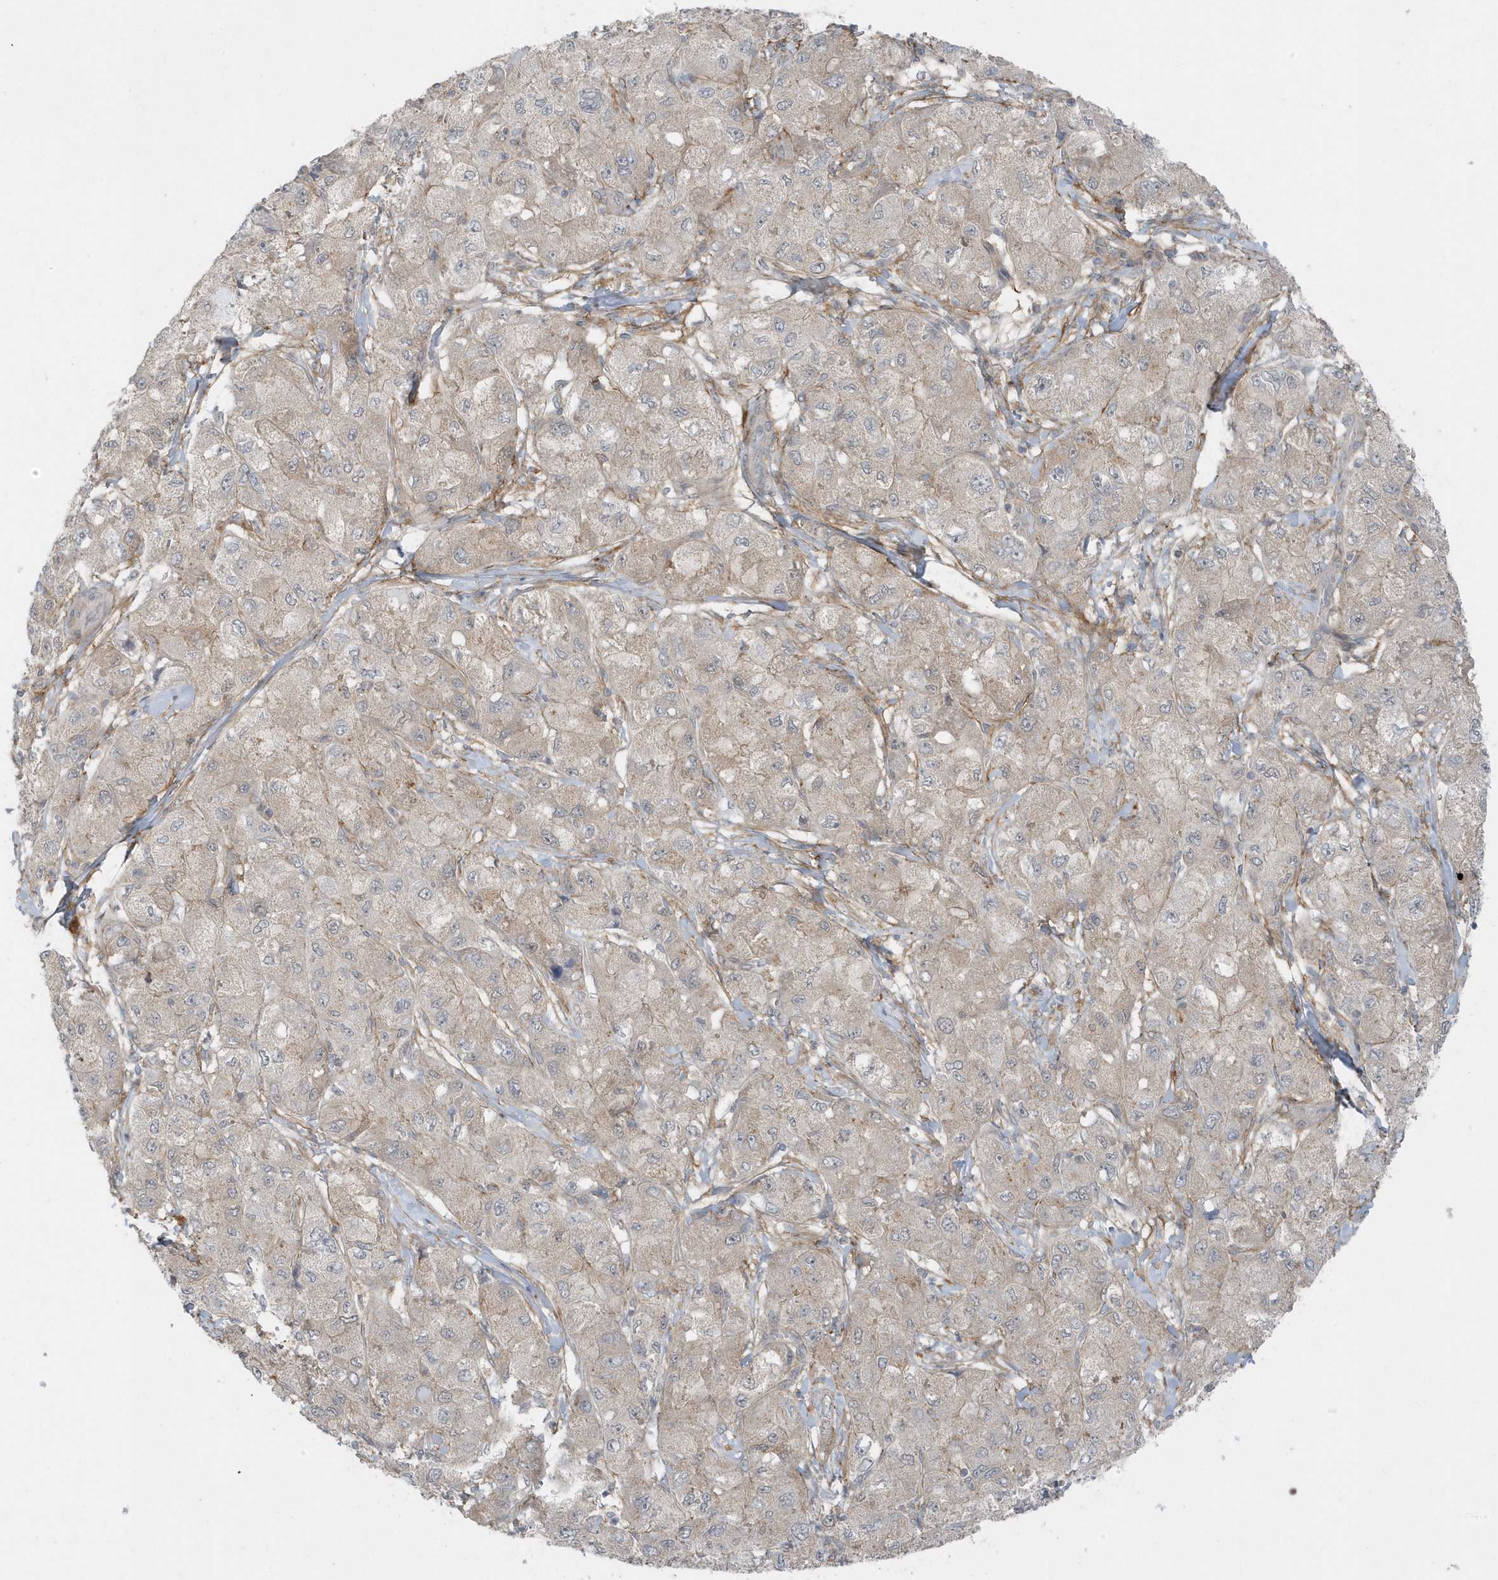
{"staining": {"intensity": "weak", "quantity": "25%-75%", "location": "cytoplasmic/membranous"}, "tissue": "liver cancer", "cell_type": "Tumor cells", "image_type": "cancer", "snomed": [{"axis": "morphology", "description": "Carcinoma, Hepatocellular, NOS"}, {"axis": "topography", "description": "Liver"}], "caption": "Liver hepatocellular carcinoma stained with a protein marker reveals weak staining in tumor cells.", "gene": "PARD3B", "patient": {"sex": "male", "age": 80}}